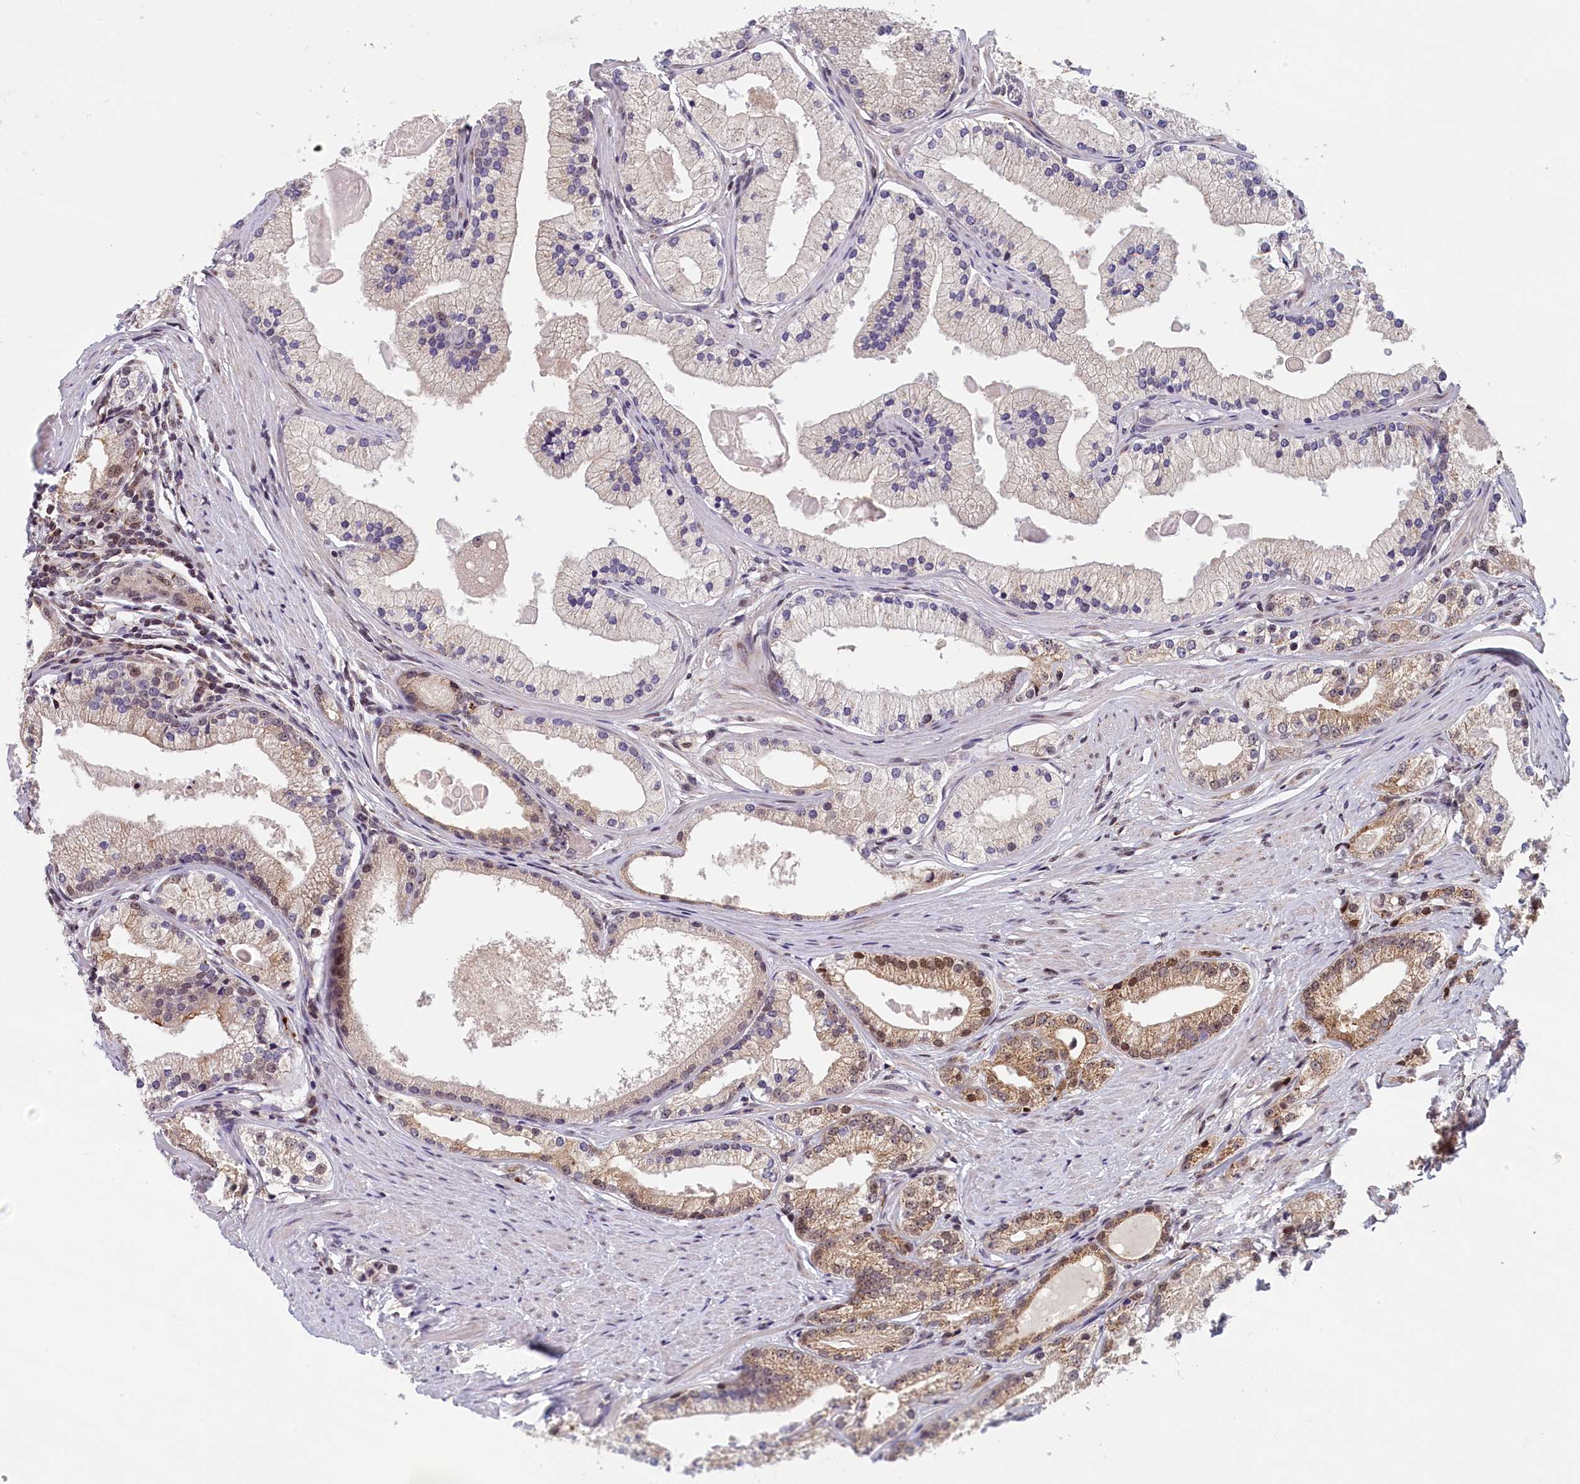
{"staining": {"intensity": "moderate", "quantity": "<25%", "location": "cytoplasmic/membranous,nuclear"}, "tissue": "prostate cancer", "cell_type": "Tumor cells", "image_type": "cancer", "snomed": [{"axis": "morphology", "description": "Adenocarcinoma, Low grade"}, {"axis": "topography", "description": "Prostate"}], "caption": "Prostate cancer (adenocarcinoma (low-grade)) stained with DAB (3,3'-diaminobenzidine) immunohistochemistry (IHC) exhibits low levels of moderate cytoplasmic/membranous and nuclear expression in approximately <25% of tumor cells. (brown staining indicates protein expression, while blue staining denotes nuclei).", "gene": "KCNK6", "patient": {"sex": "male", "age": 57}}